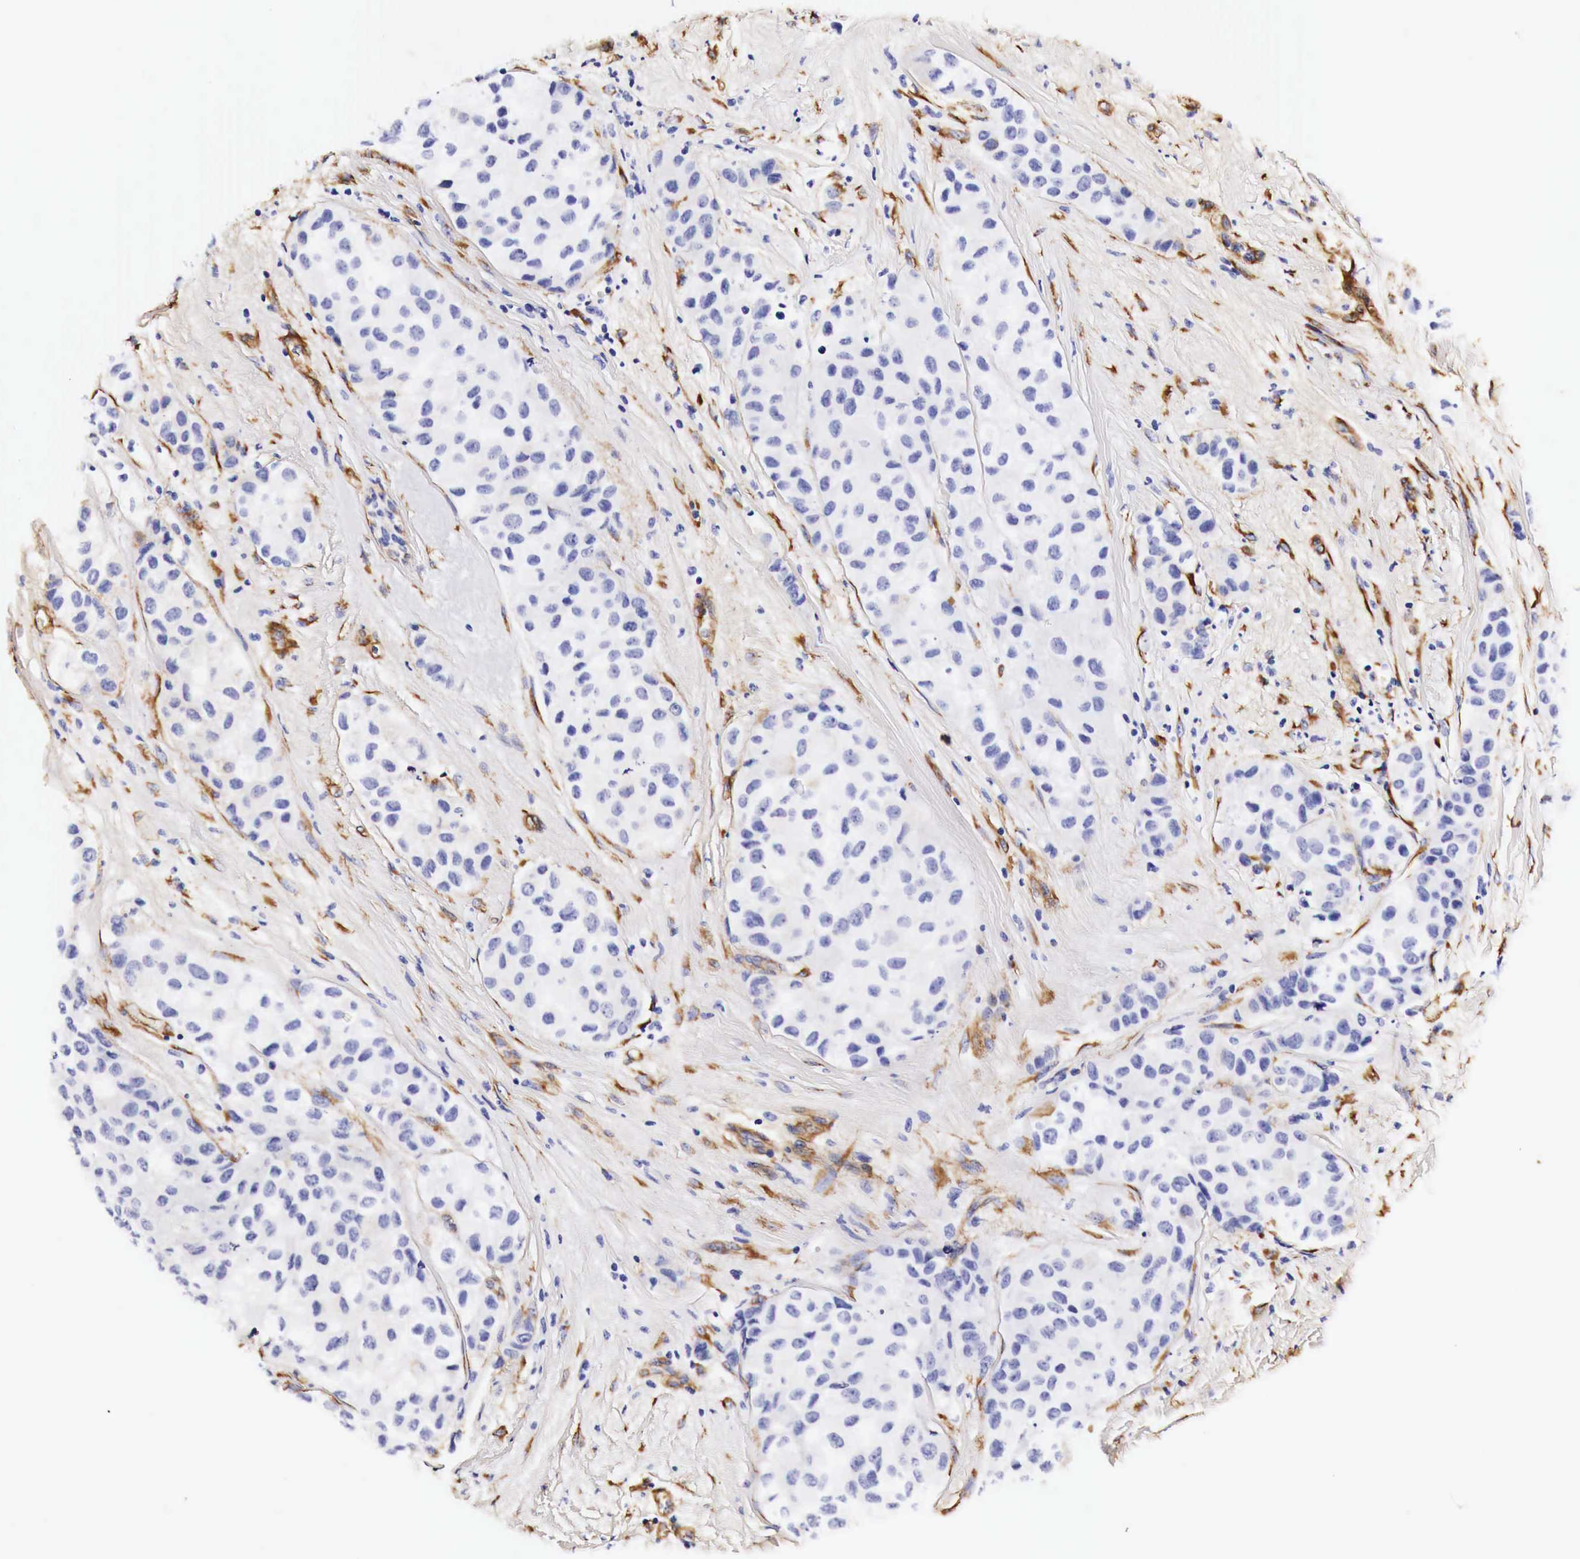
{"staining": {"intensity": "negative", "quantity": "none", "location": "none"}, "tissue": "breast cancer", "cell_type": "Tumor cells", "image_type": "cancer", "snomed": [{"axis": "morphology", "description": "Duct carcinoma"}, {"axis": "topography", "description": "Breast"}], "caption": "The immunohistochemistry image has no significant expression in tumor cells of breast cancer tissue. Brightfield microscopy of immunohistochemistry stained with DAB (3,3'-diaminobenzidine) (brown) and hematoxylin (blue), captured at high magnification.", "gene": "LAMB2", "patient": {"sex": "female", "age": 68}}